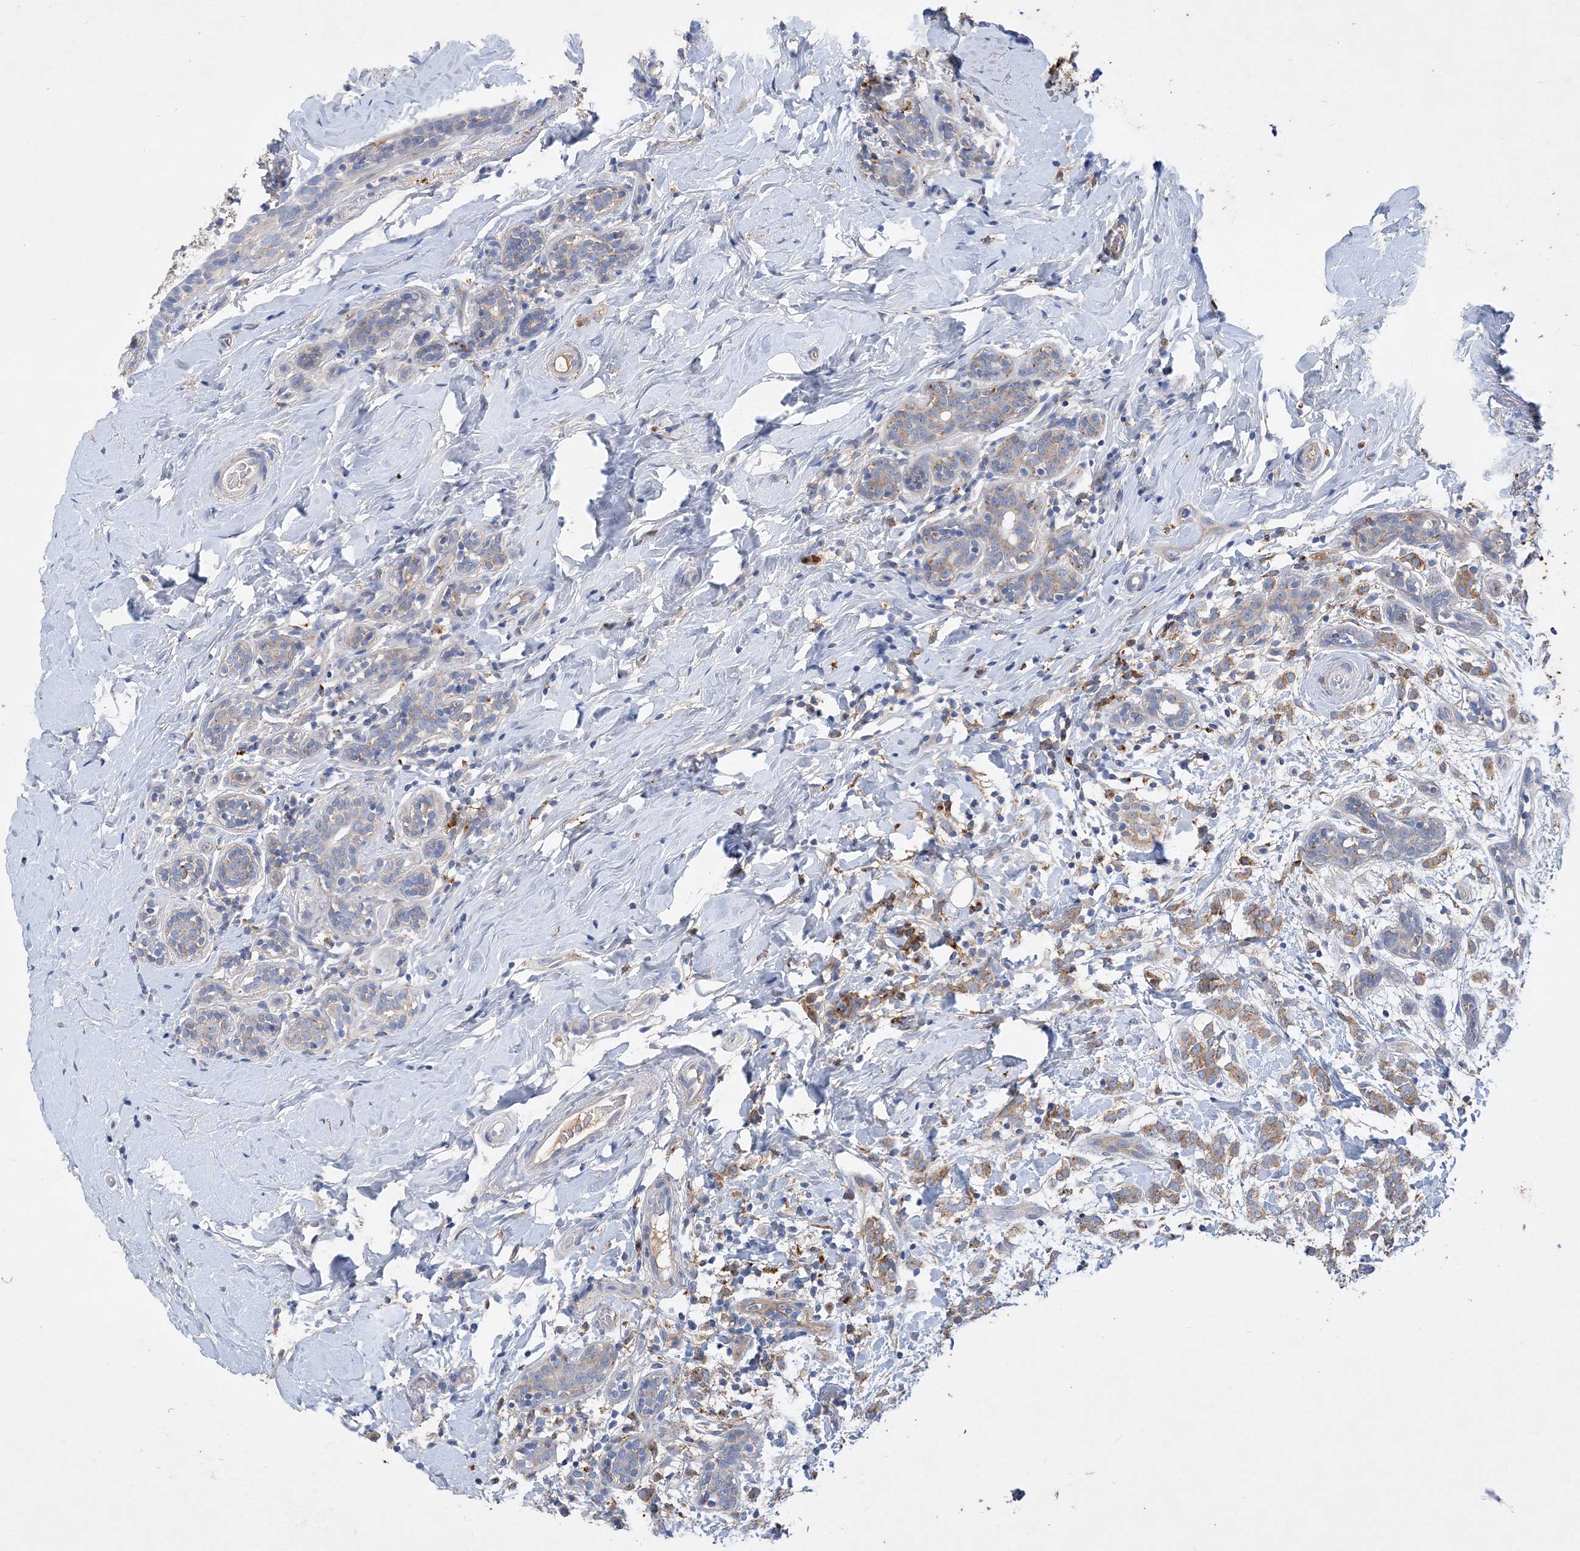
{"staining": {"intensity": "moderate", "quantity": ">75%", "location": "cytoplasmic/membranous"}, "tissue": "breast cancer", "cell_type": "Tumor cells", "image_type": "cancer", "snomed": [{"axis": "morphology", "description": "Normal tissue, NOS"}, {"axis": "morphology", "description": "Lobular carcinoma"}, {"axis": "topography", "description": "Breast"}], "caption": "A brown stain labels moderate cytoplasmic/membranous staining of a protein in human breast lobular carcinoma tumor cells.", "gene": "GRINA", "patient": {"sex": "female", "age": 47}}